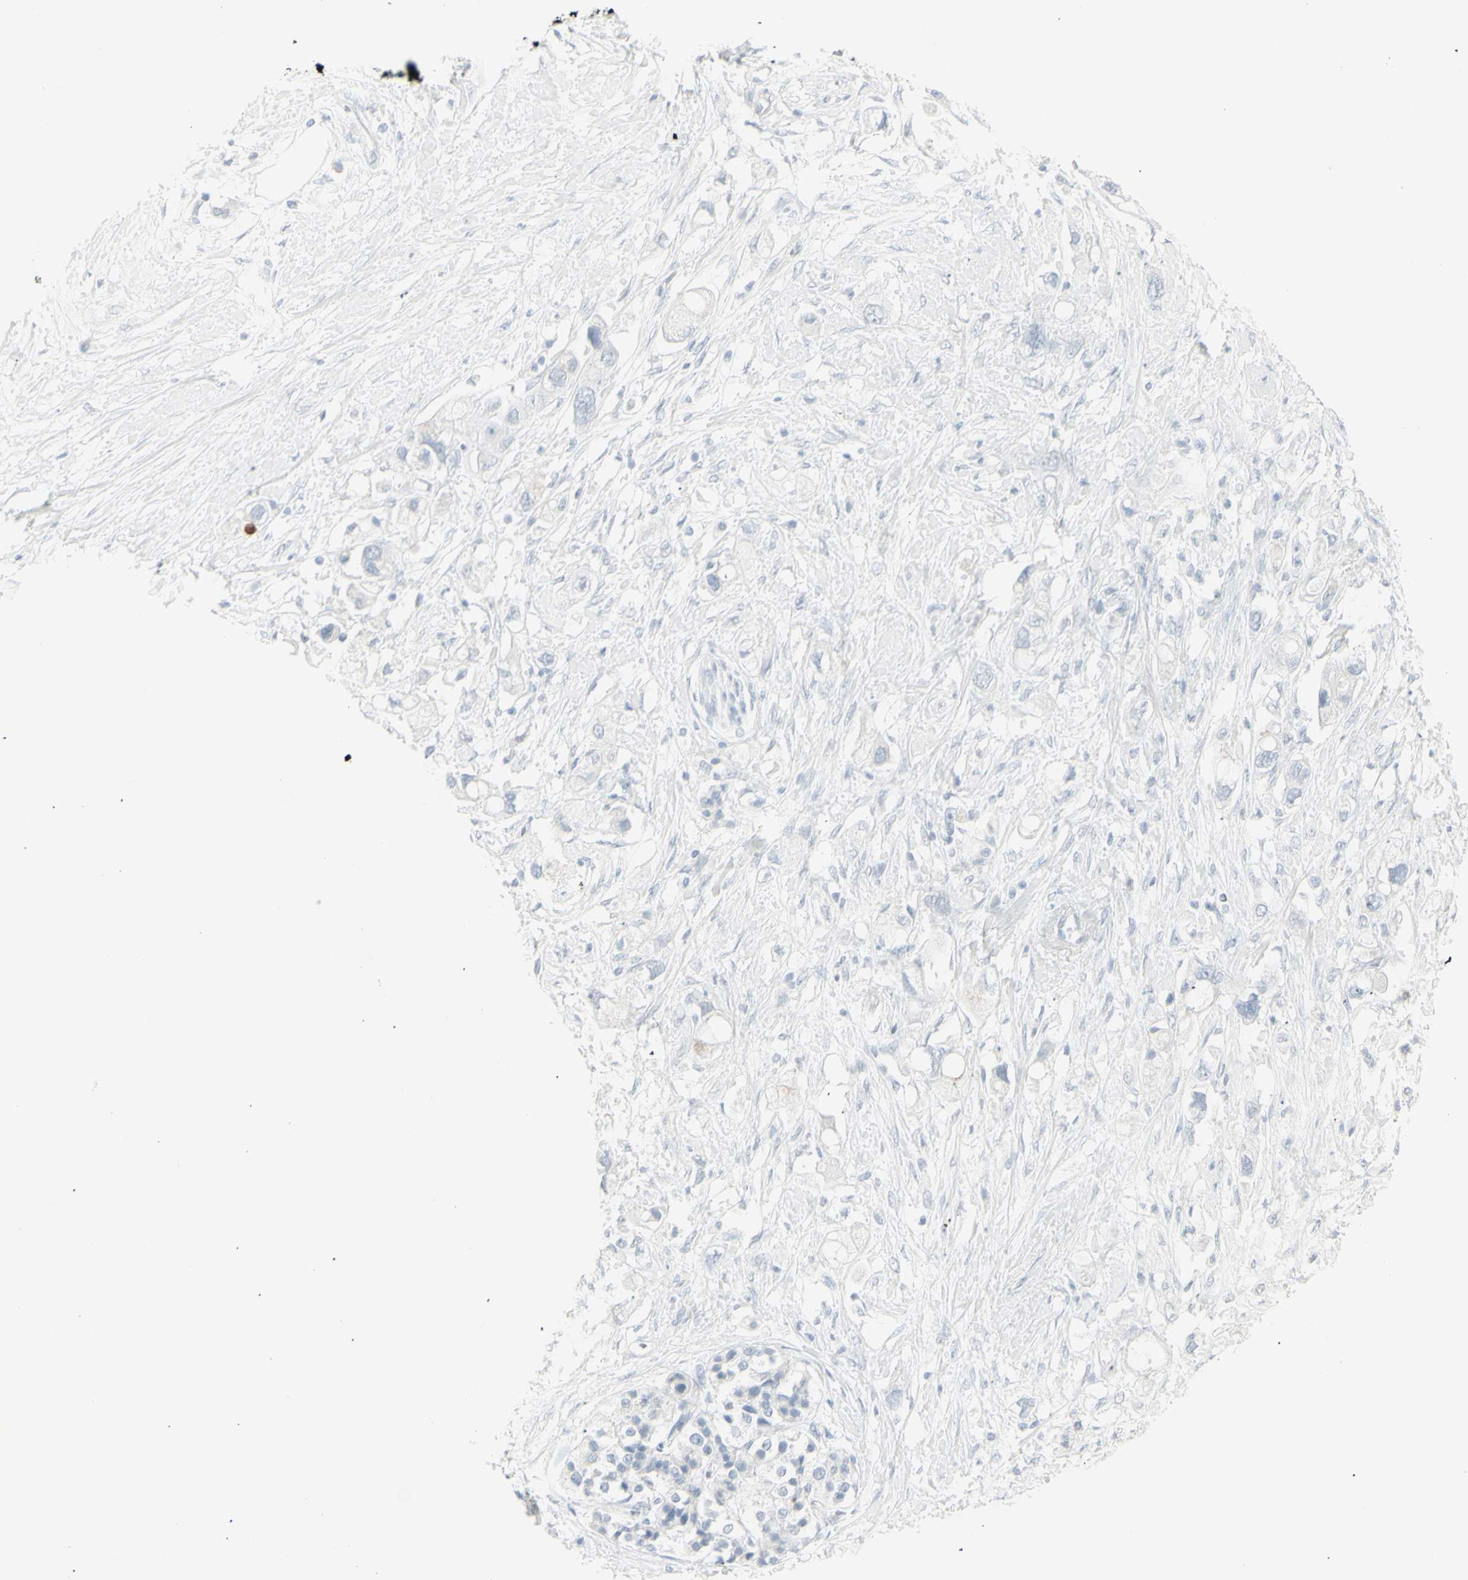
{"staining": {"intensity": "negative", "quantity": "none", "location": "none"}, "tissue": "pancreatic cancer", "cell_type": "Tumor cells", "image_type": "cancer", "snomed": [{"axis": "morphology", "description": "Adenocarcinoma, NOS"}, {"axis": "topography", "description": "Pancreas"}], "caption": "Pancreatic adenocarcinoma was stained to show a protein in brown. There is no significant positivity in tumor cells.", "gene": "YBX2", "patient": {"sex": "female", "age": 56}}